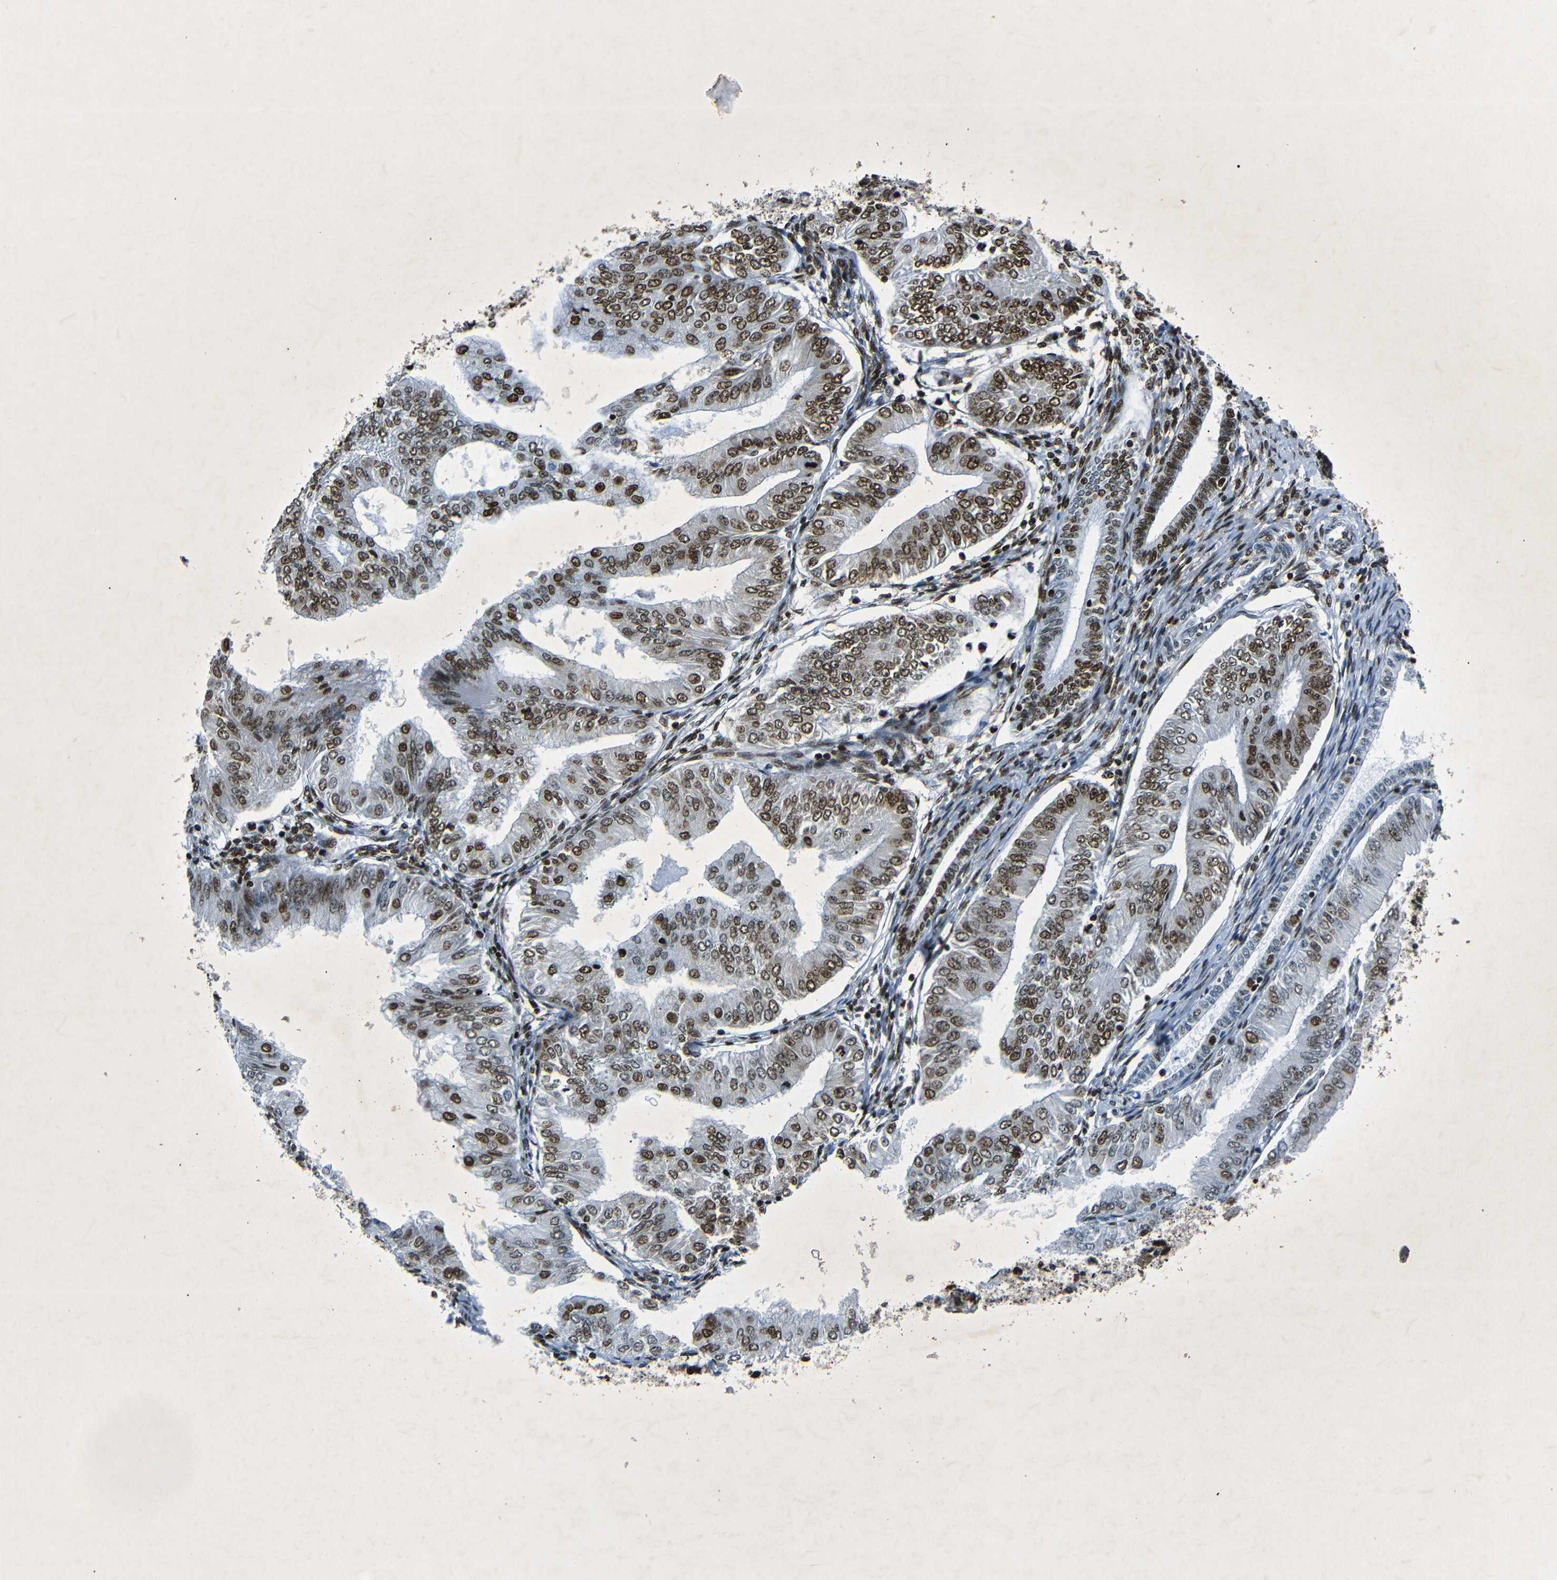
{"staining": {"intensity": "moderate", "quantity": "25%-75%", "location": "nuclear"}, "tissue": "endometrial cancer", "cell_type": "Tumor cells", "image_type": "cancer", "snomed": [{"axis": "morphology", "description": "Adenocarcinoma, NOS"}, {"axis": "topography", "description": "Endometrium"}], "caption": "DAB immunohistochemical staining of human endometrial cancer (adenocarcinoma) demonstrates moderate nuclear protein staining in about 25%-75% of tumor cells.", "gene": "HMGN1", "patient": {"sex": "female", "age": 53}}